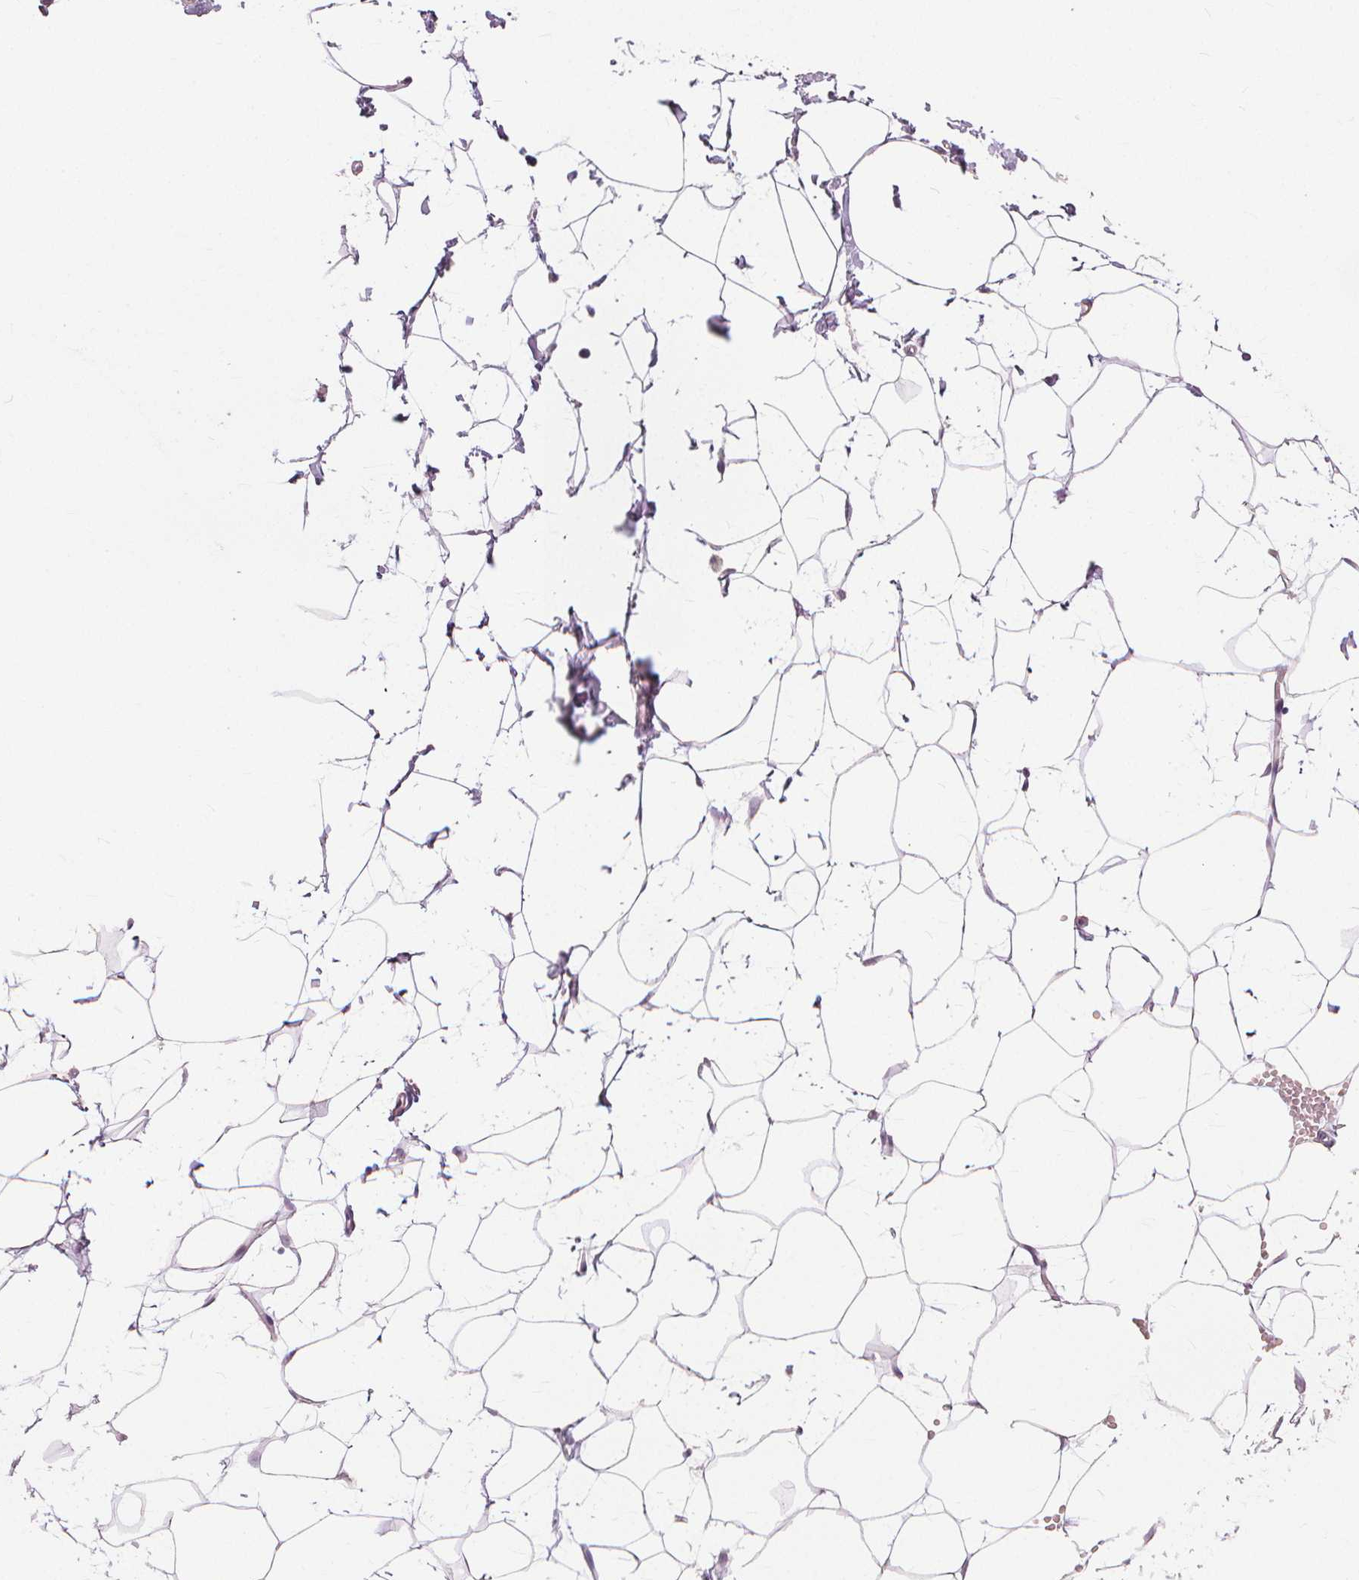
{"staining": {"intensity": "negative", "quantity": "none", "location": "none"}, "tissue": "breast", "cell_type": "Adipocytes", "image_type": "normal", "snomed": [{"axis": "morphology", "description": "Normal tissue, NOS"}, {"axis": "topography", "description": "Breast"}], "caption": "Adipocytes are negative for protein expression in unremarkable human breast. (DAB IHC visualized using brightfield microscopy, high magnification).", "gene": "SFTPD", "patient": {"sex": "female", "age": 27}}